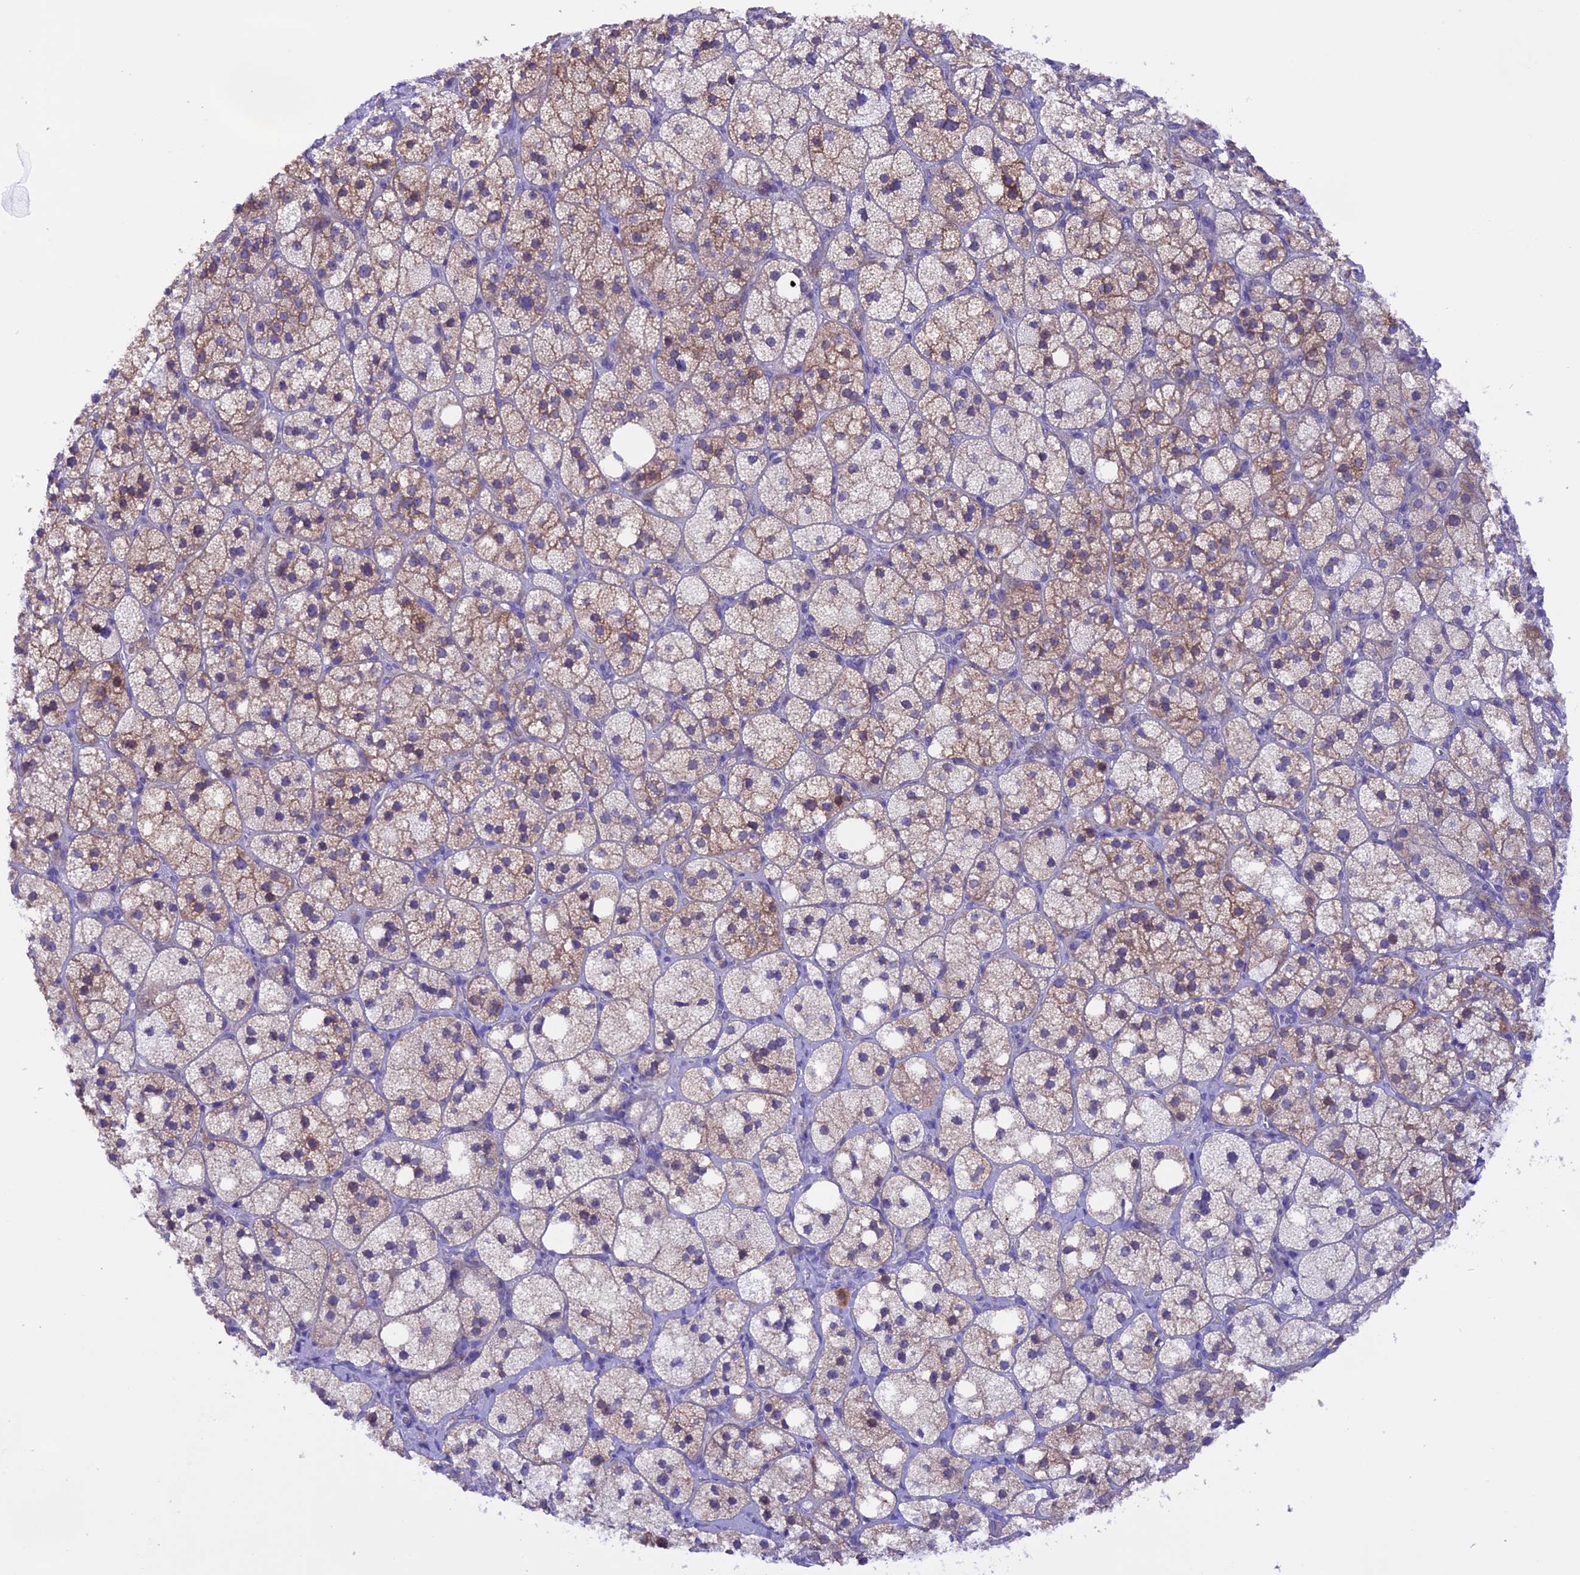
{"staining": {"intensity": "moderate", "quantity": "25%-75%", "location": "cytoplasmic/membranous"}, "tissue": "adrenal gland", "cell_type": "Glandular cells", "image_type": "normal", "snomed": [{"axis": "morphology", "description": "Normal tissue, NOS"}, {"axis": "topography", "description": "Adrenal gland"}], "caption": "Adrenal gland stained with a brown dye shows moderate cytoplasmic/membranous positive positivity in about 25%-75% of glandular cells.", "gene": "XKR7", "patient": {"sex": "male", "age": 61}}